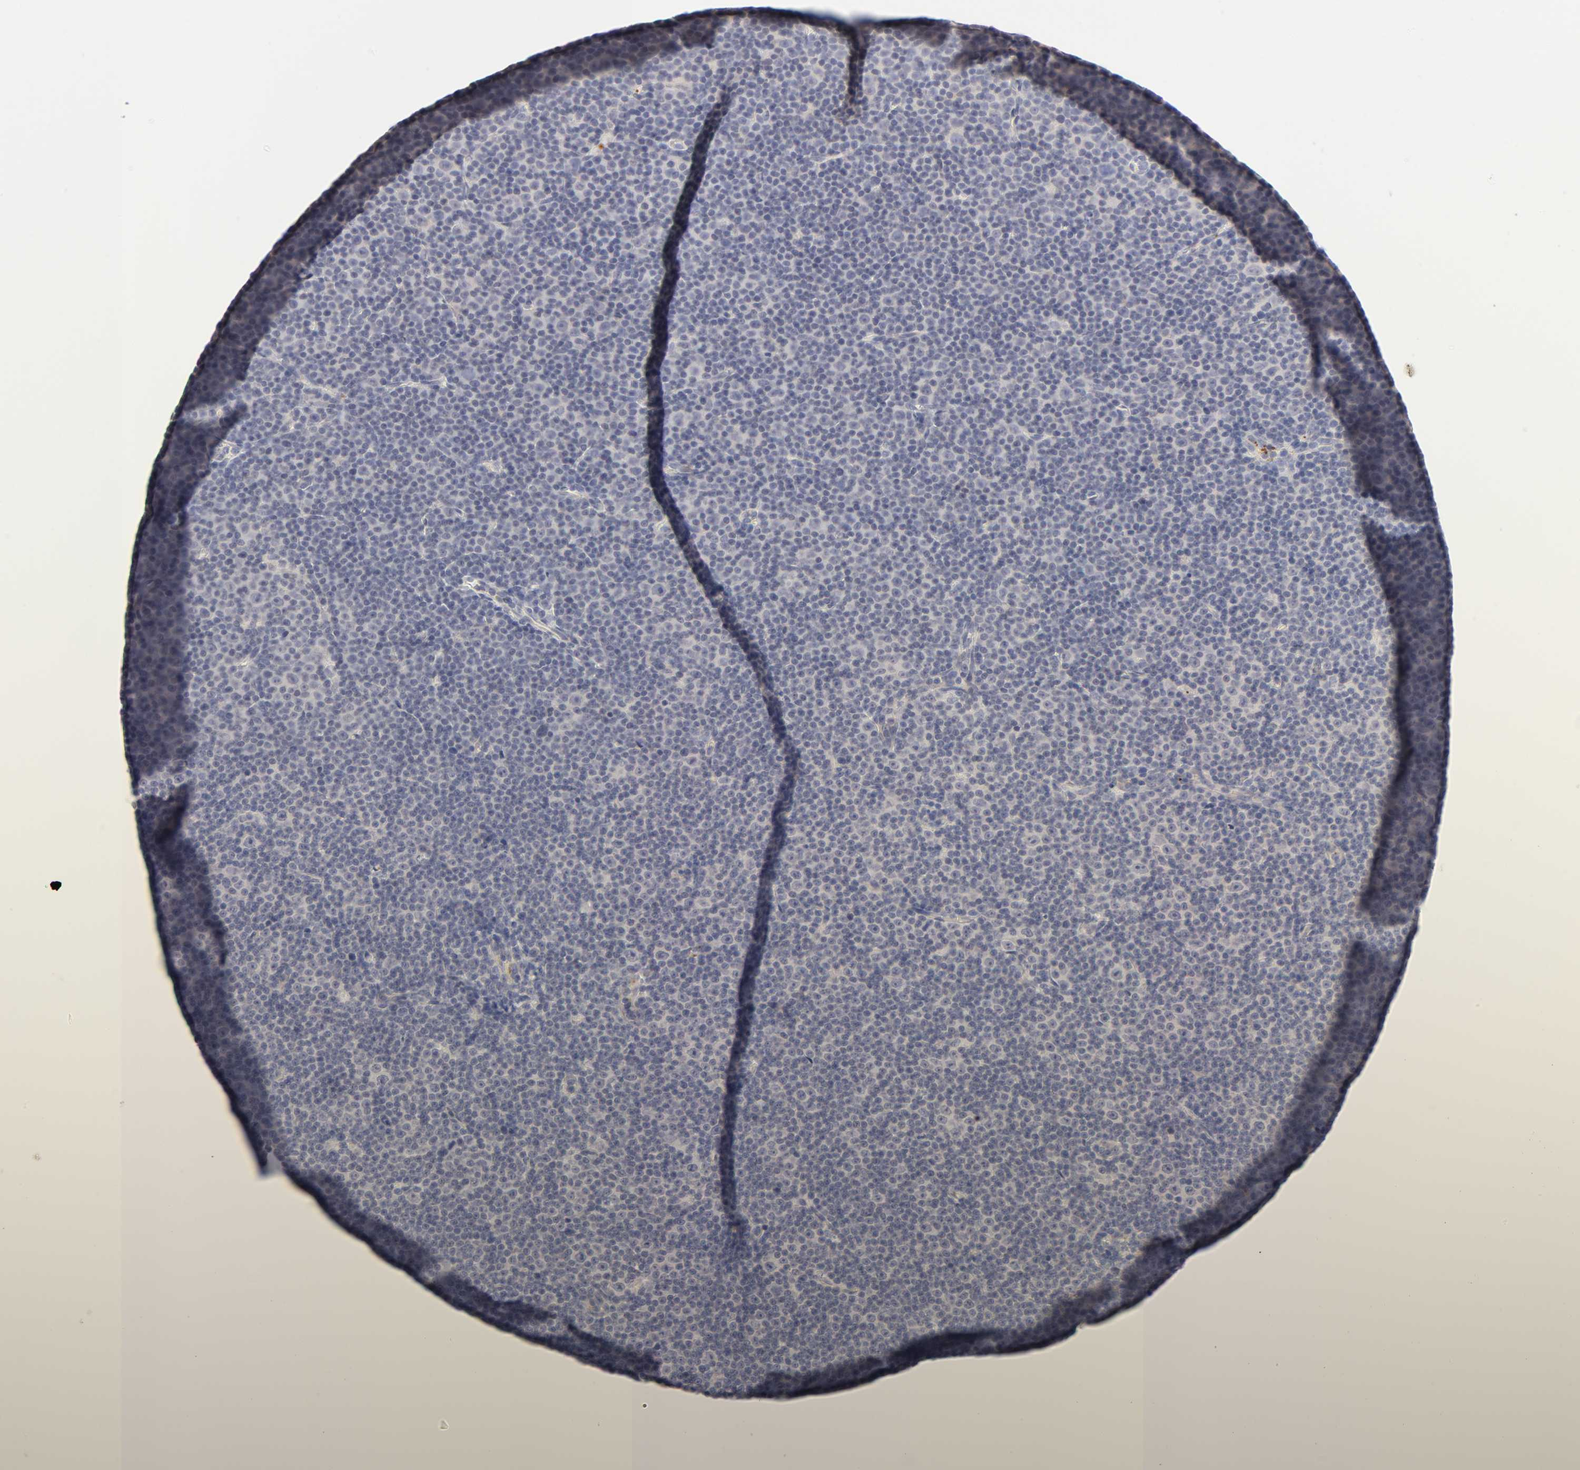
{"staining": {"intensity": "negative", "quantity": "none", "location": "none"}, "tissue": "lymphoma", "cell_type": "Tumor cells", "image_type": "cancer", "snomed": [{"axis": "morphology", "description": "Malignant lymphoma, non-Hodgkin's type, Low grade"}, {"axis": "topography", "description": "Lymph node"}], "caption": "Lymphoma stained for a protein using immunohistochemistry (IHC) exhibits no positivity tumor cells.", "gene": "CYP4B1", "patient": {"sex": "female", "age": 67}}